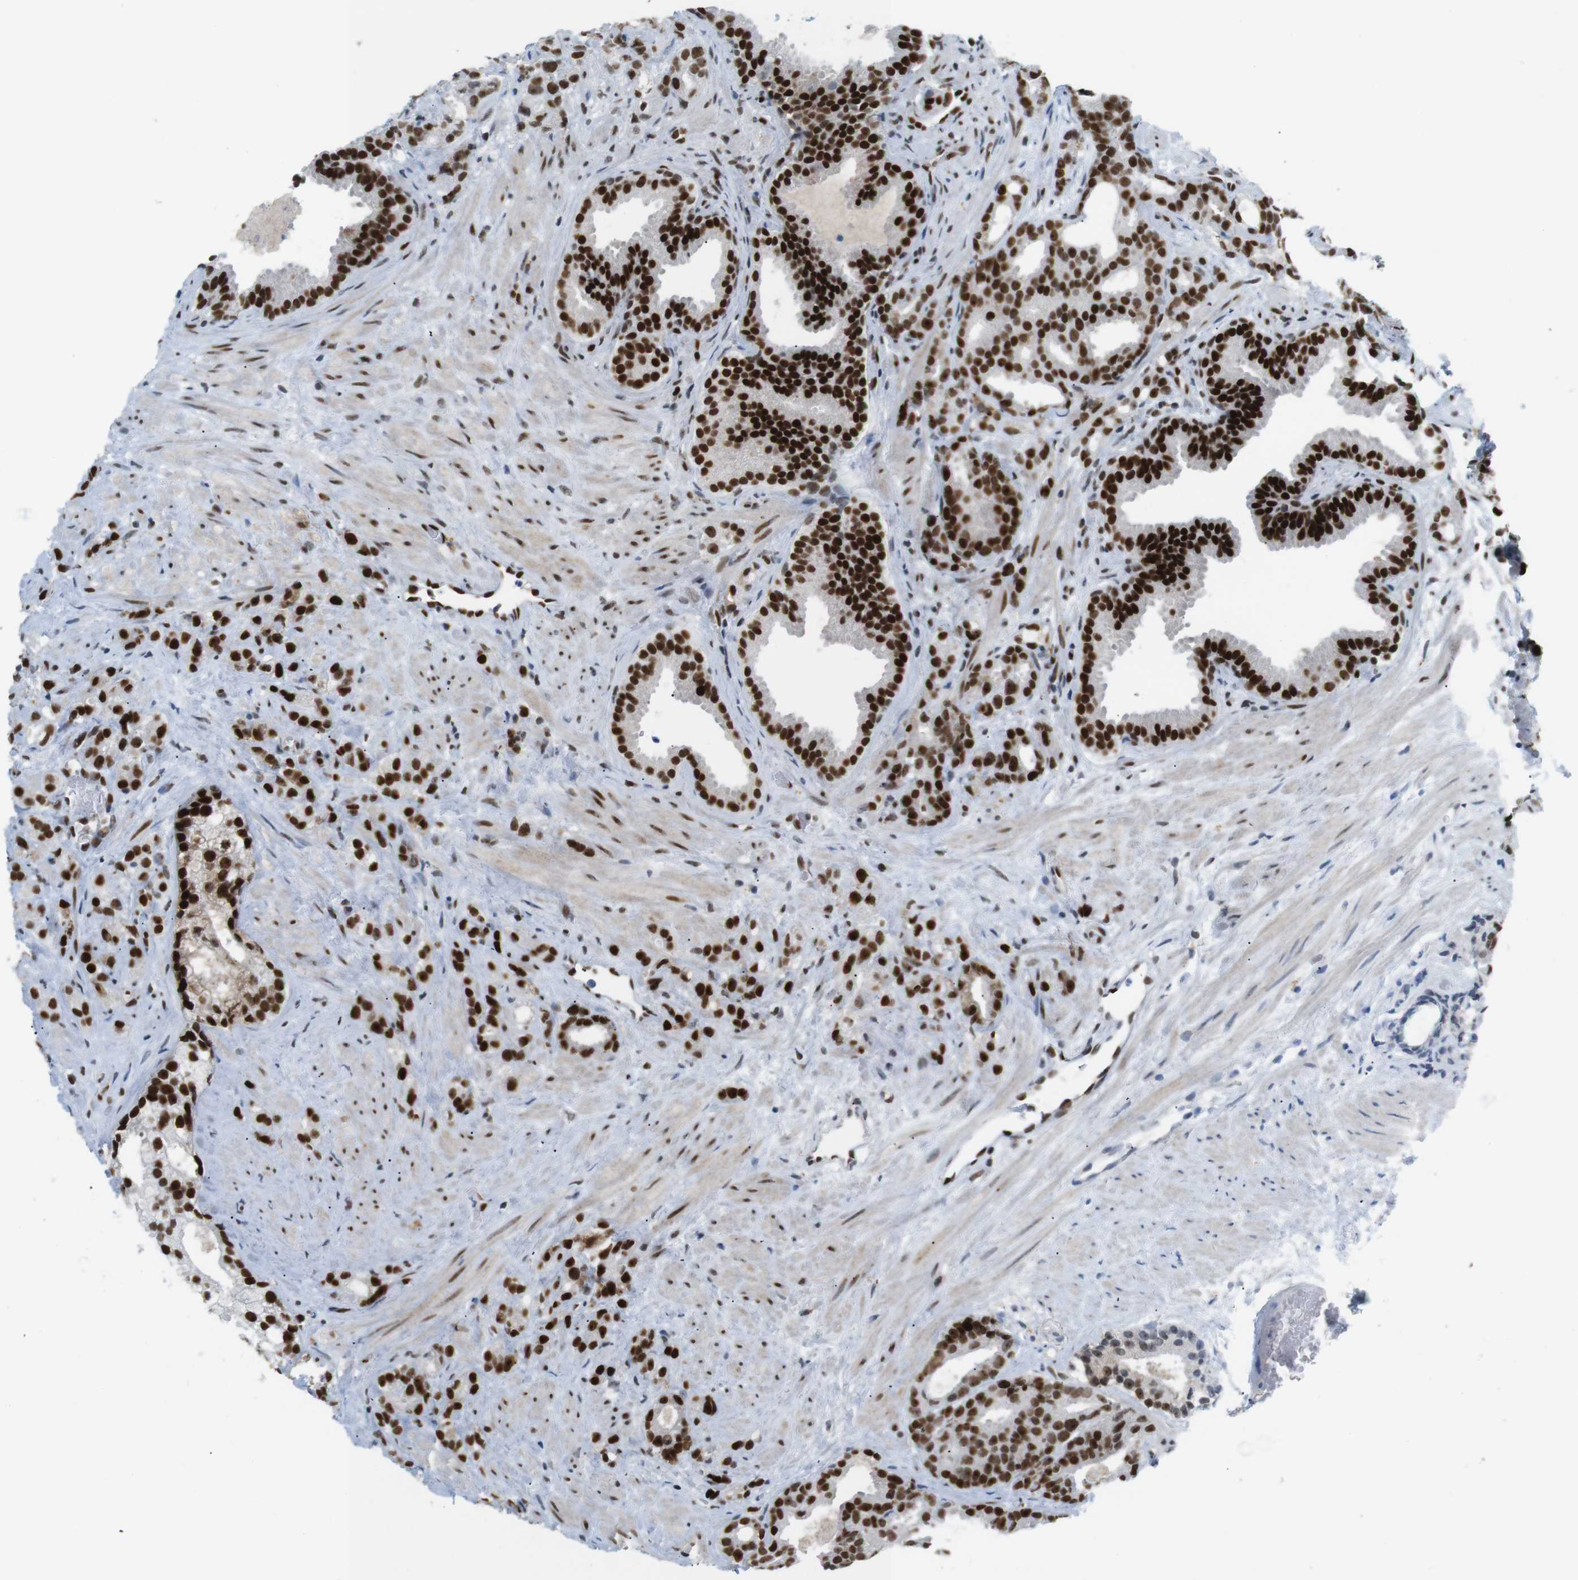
{"staining": {"intensity": "strong", "quantity": ">75%", "location": "nuclear"}, "tissue": "prostate cancer", "cell_type": "Tumor cells", "image_type": "cancer", "snomed": [{"axis": "morphology", "description": "Adenocarcinoma, Low grade"}, {"axis": "topography", "description": "Prostate"}], "caption": "Approximately >75% of tumor cells in human low-grade adenocarcinoma (prostate) demonstrate strong nuclear protein expression as visualized by brown immunohistochemical staining.", "gene": "RIOX2", "patient": {"sex": "male", "age": 89}}